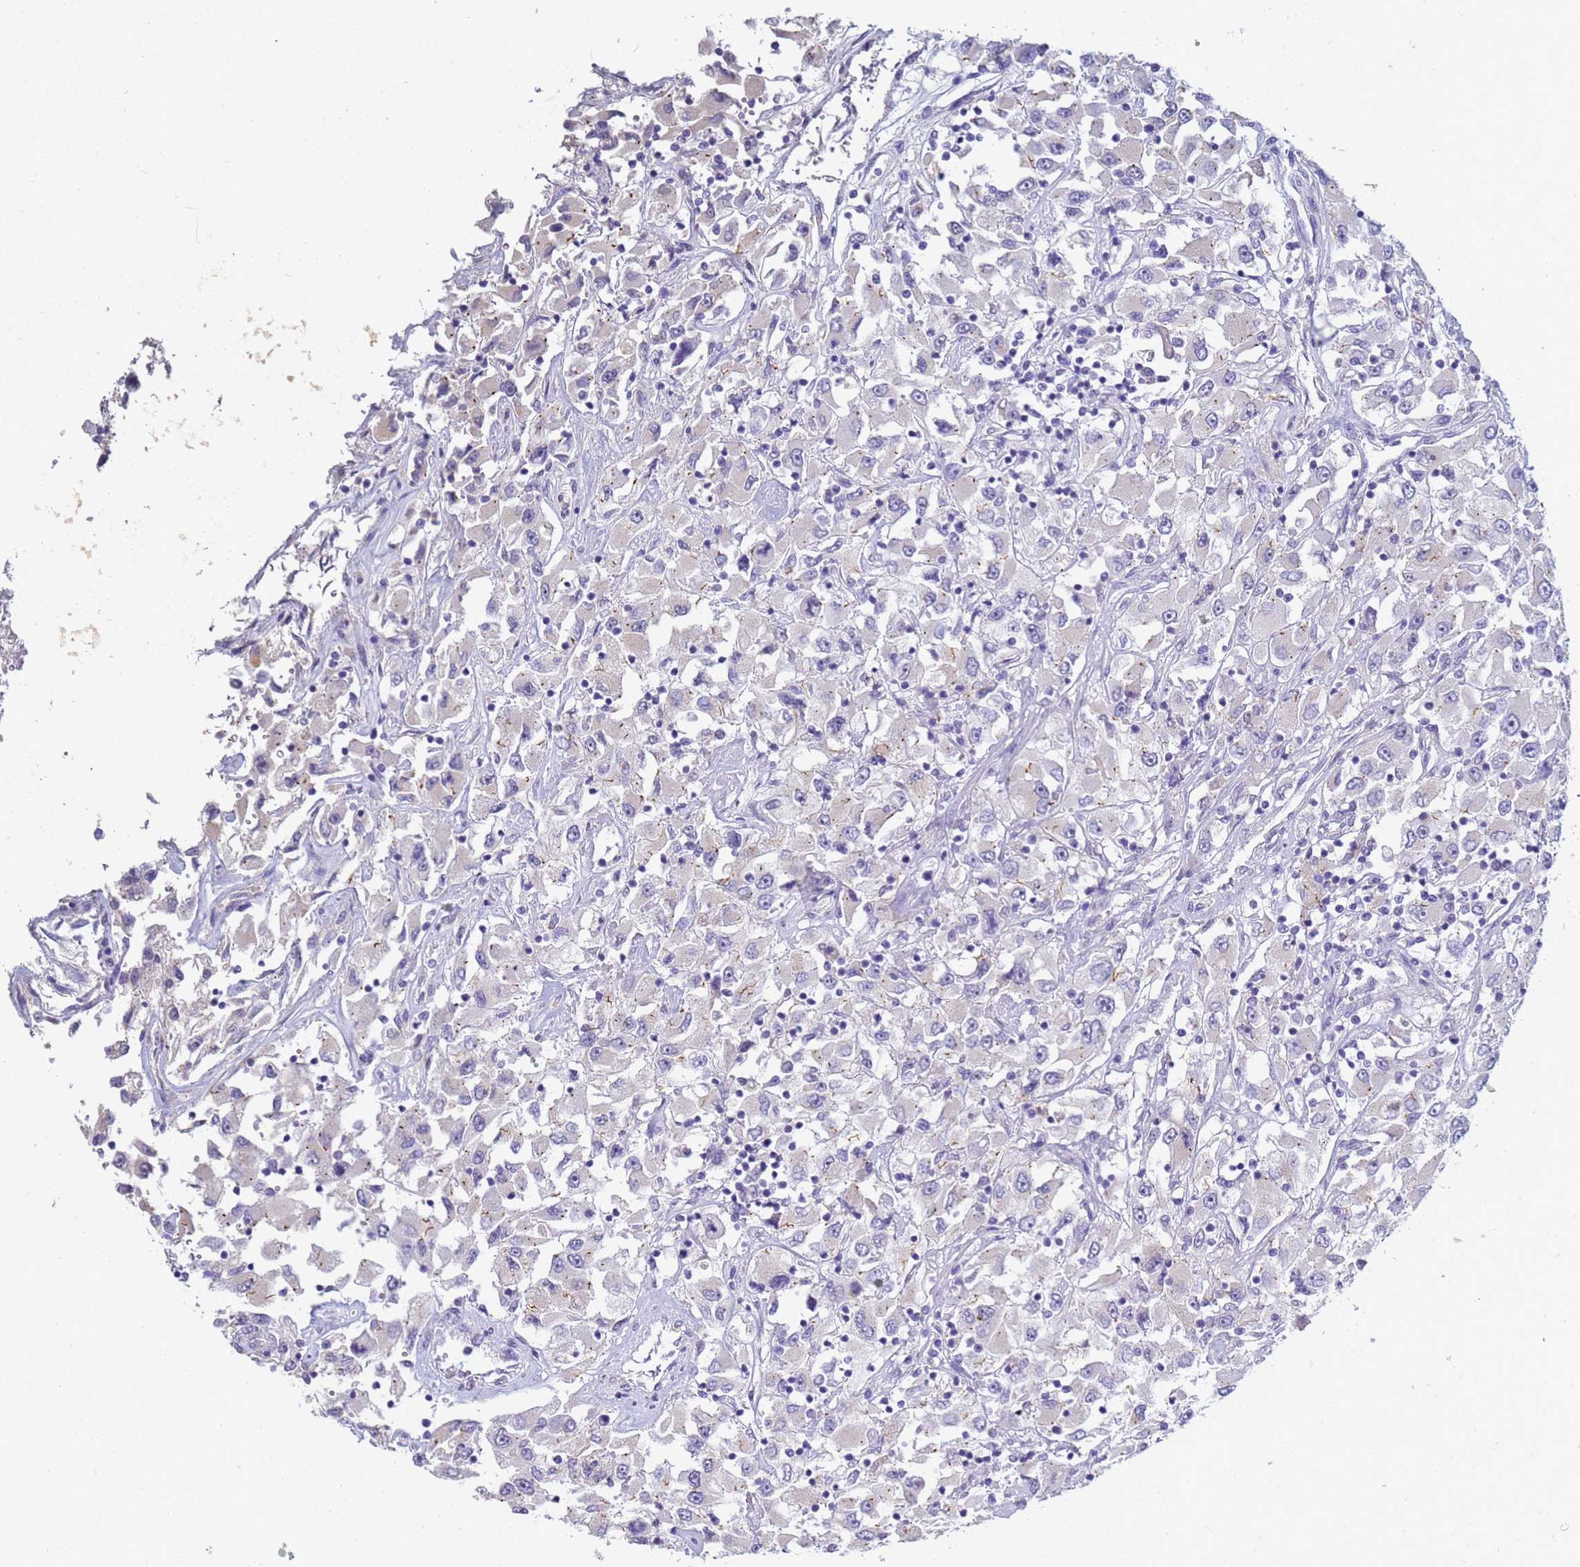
{"staining": {"intensity": "negative", "quantity": "none", "location": "none"}, "tissue": "renal cancer", "cell_type": "Tumor cells", "image_type": "cancer", "snomed": [{"axis": "morphology", "description": "Adenocarcinoma, NOS"}, {"axis": "topography", "description": "Kidney"}], "caption": "Immunohistochemistry (IHC) histopathology image of human adenocarcinoma (renal) stained for a protein (brown), which shows no positivity in tumor cells. (DAB (3,3'-diaminobenzidine) IHC, high magnification).", "gene": "B3GNT8", "patient": {"sex": "female", "age": 52}}